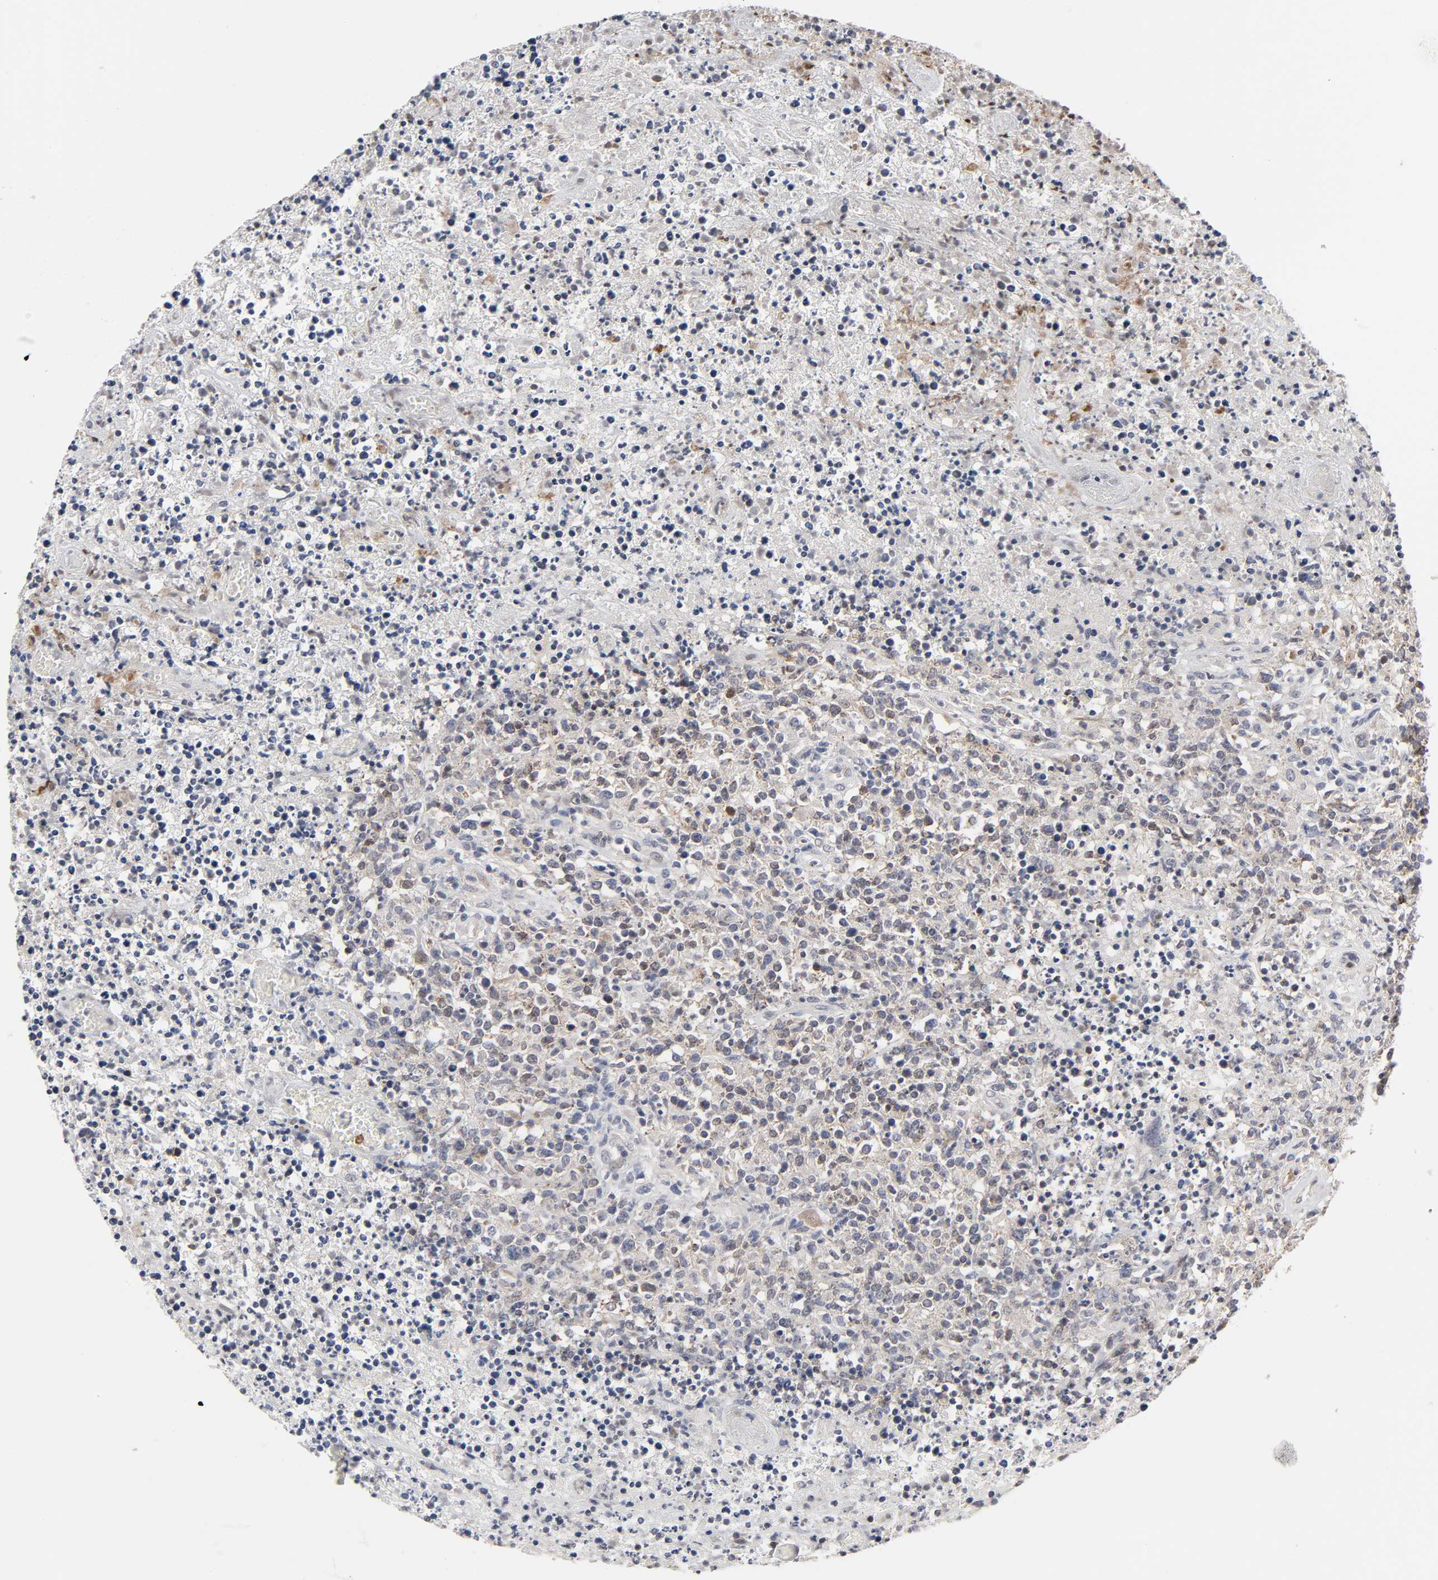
{"staining": {"intensity": "weak", "quantity": "25%-75%", "location": "cytoplasmic/membranous,nuclear"}, "tissue": "lymphoma", "cell_type": "Tumor cells", "image_type": "cancer", "snomed": [{"axis": "morphology", "description": "Malignant lymphoma, non-Hodgkin's type, High grade"}, {"axis": "topography", "description": "Lymph node"}], "caption": "Lymphoma stained for a protein displays weak cytoplasmic/membranous and nuclear positivity in tumor cells. (DAB IHC with brightfield microscopy, high magnification).", "gene": "HNF4A", "patient": {"sex": "female", "age": 84}}